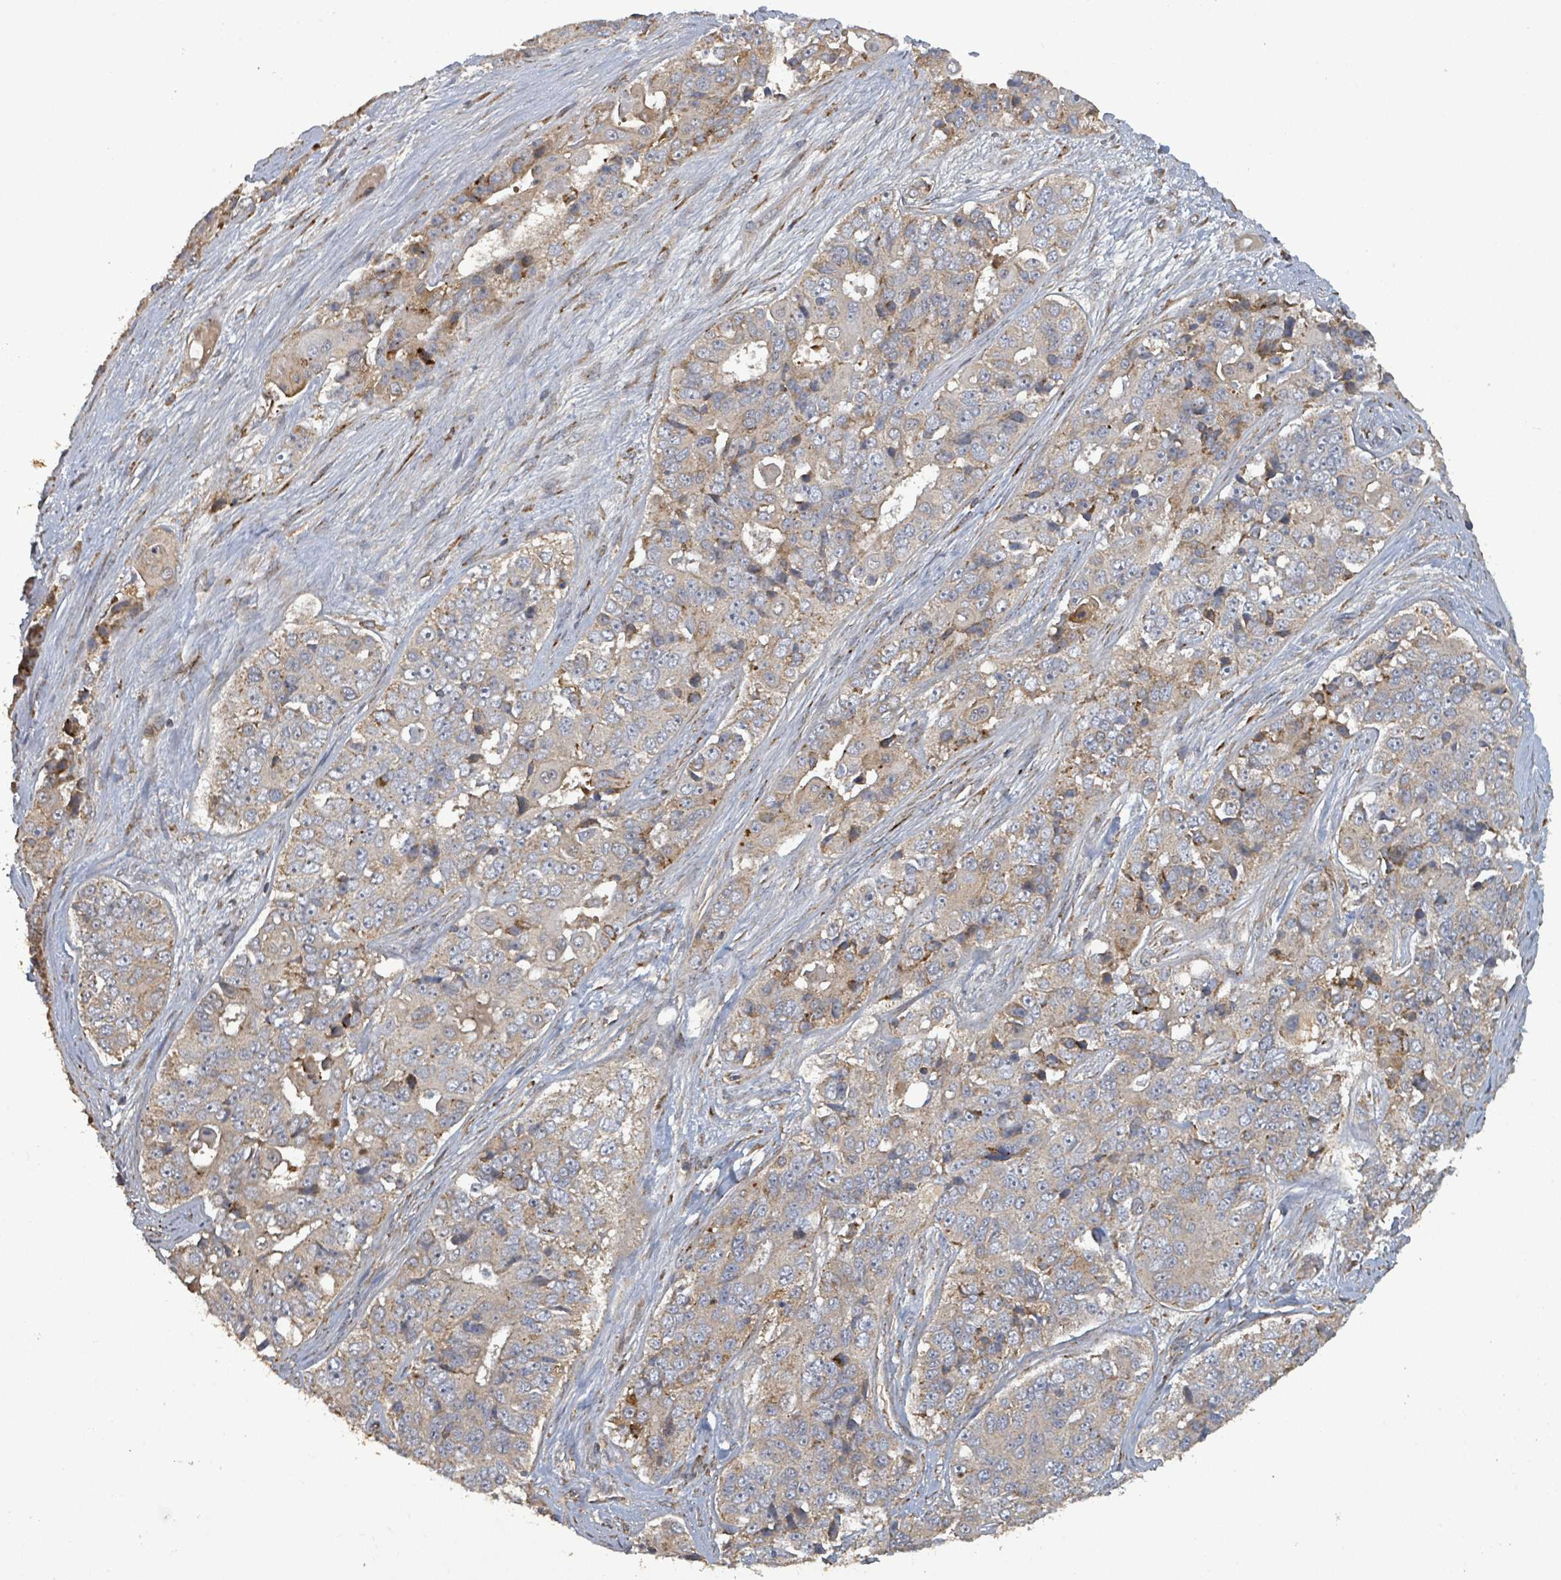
{"staining": {"intensity": "weak", "quantity": "25%-75%", "location": "cytoplasmic/membranous"}, "tissue": "ovarian cancer", "cell_type": "Tumor cells", "image_type": "cancer", "snomed": [{"axis": "morphology", "description": "Carcinoma, endometroid"}, {"axis": "topography", "description": "Ovary"}], "caption": "An immunohistochemistry photomicrograph of neoplastic tissue is shown. Protein staining in brown labels weak cytoplasmic/membranous positivity in endometroid carcinoma (ovarian) within tumor cells. (DAB = brown stain, brightfield microscopy at high magnification).", "gene": "STARD4", "patient": {"sex": "female", "age": 51}}